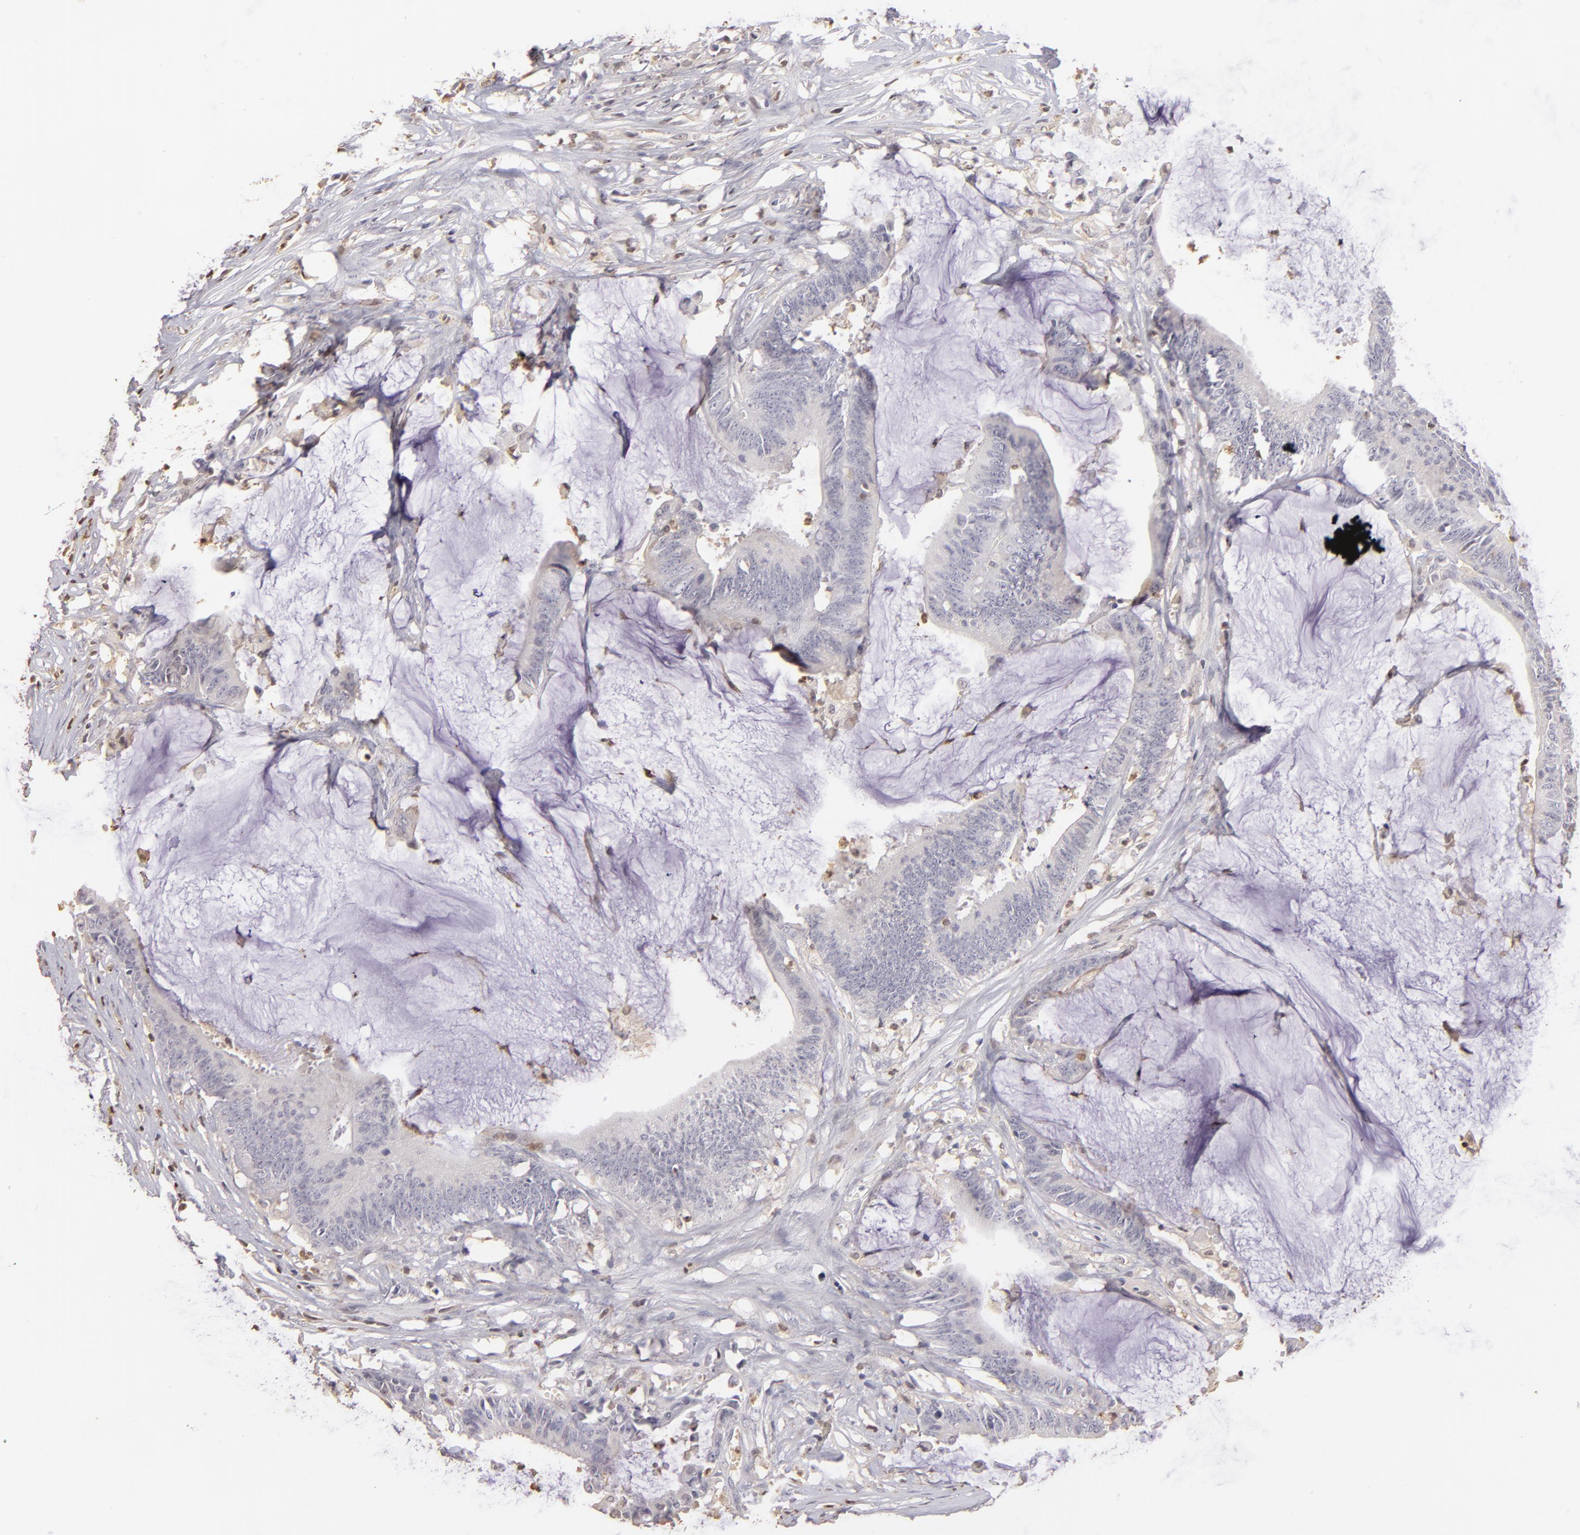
{"staining": {"intensity": "weak", "quantity": "<25%", "location": "cytoplasmic/membranous"}, "tissue": "colorectal cancer", "cell_type": "Tumor cells", "image_type": "cancer", "snomed": [{"axis": "morphology", "description": "Adenocarcinoma, NOS"}, {"axis": "topography", "description": "Rectum"}], "caption": "Tumor cells show no significant protein positivity in adenocarcinoma (colorectal). Nuclei are stained in blue.", "gene": "S100A2", "patient": {"sex": "female", "age": 66}}